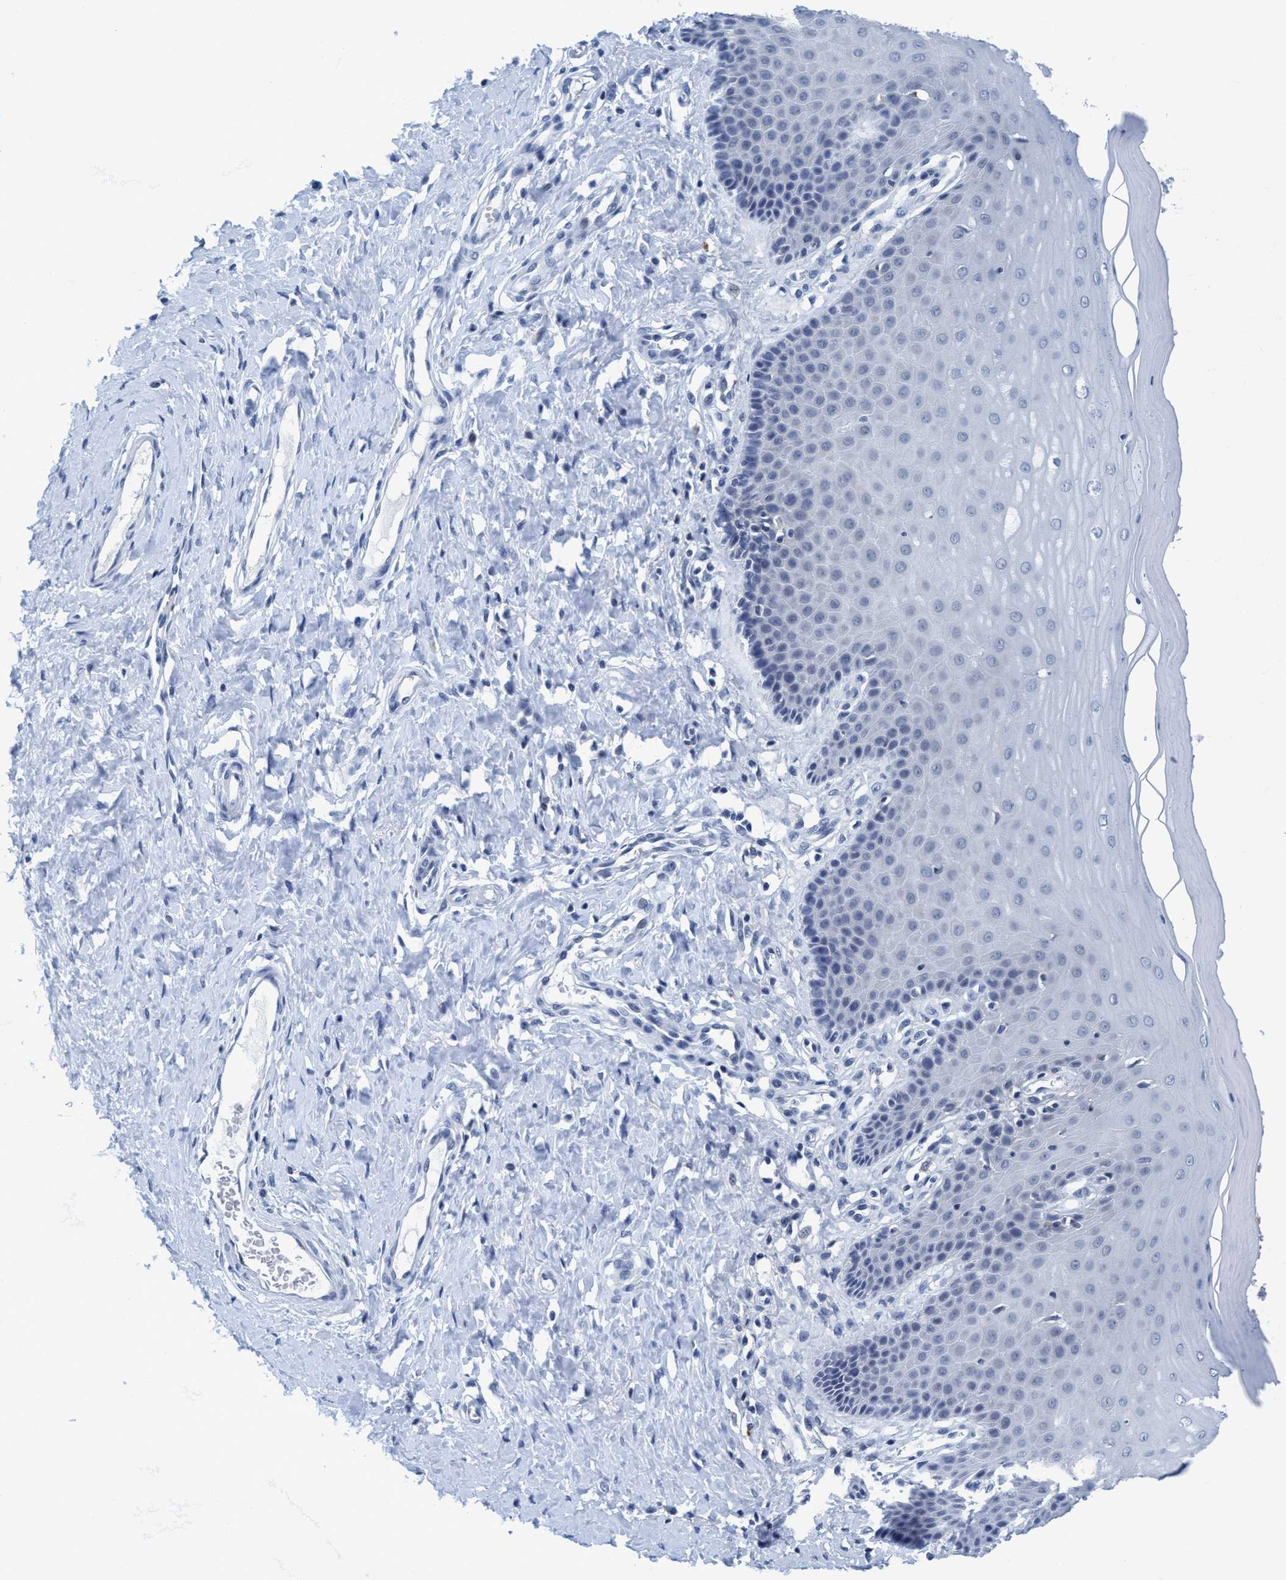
{"staining": {"intensity": "negative", "quantity": "none", "location": "none"}, "tissue": "cervix", "cell_type": "Glandular cells", "image_type": "normal", "snomed": [{"axis": "morphology", "description": "Normal tissue, NOS"}, {"axis": "topography", "description": "Cervix"}], "caption": "A high-resolution photomicrograph shows immunohistochemistry (IHC) staining of benign cervix, which shows no significant staining in glandular cells.", "gene": "DNAI1", "patient": {"sex": "female", "age": 55}}